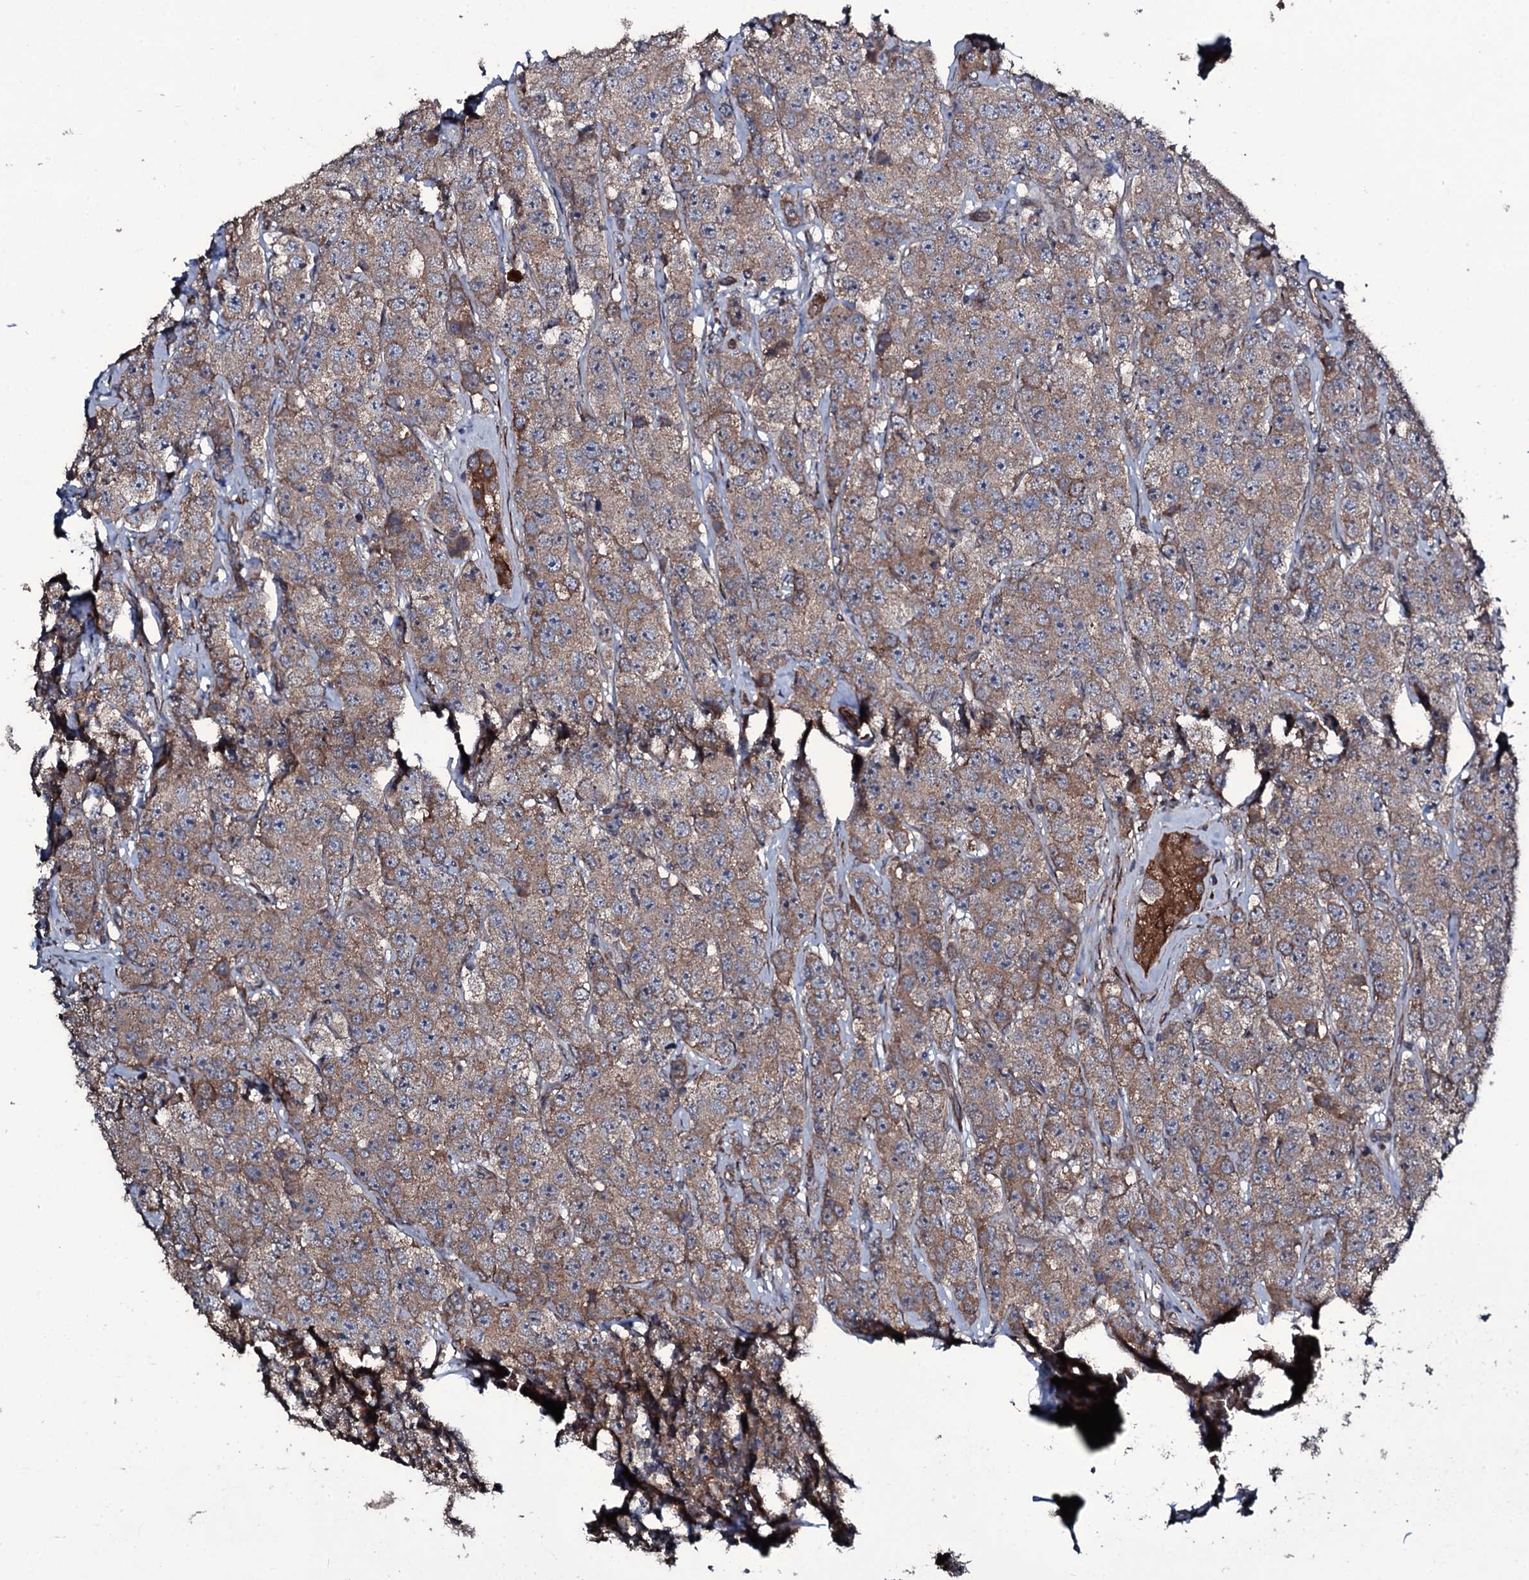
{"staining": {"intensity": "moderate", "quantity": ">75%", "location": "cytoplasmic/membranous"}, "tissue": "testis cancer", "cell_type": "Tumor cells", "image_type": "cancer", "snomed": [{"axis": "morphology", "description": "Seminoma, NOS"}, {"axis": "topography", "description": "Testis"}], "caption": "The immunohistochemical stain highlights moderate cytoplasmic/membranous expression in tumor cells of seminoma (testis) tissue.", "gene": "WIPF3", "patient": {"sex": "male", "age": 28}}